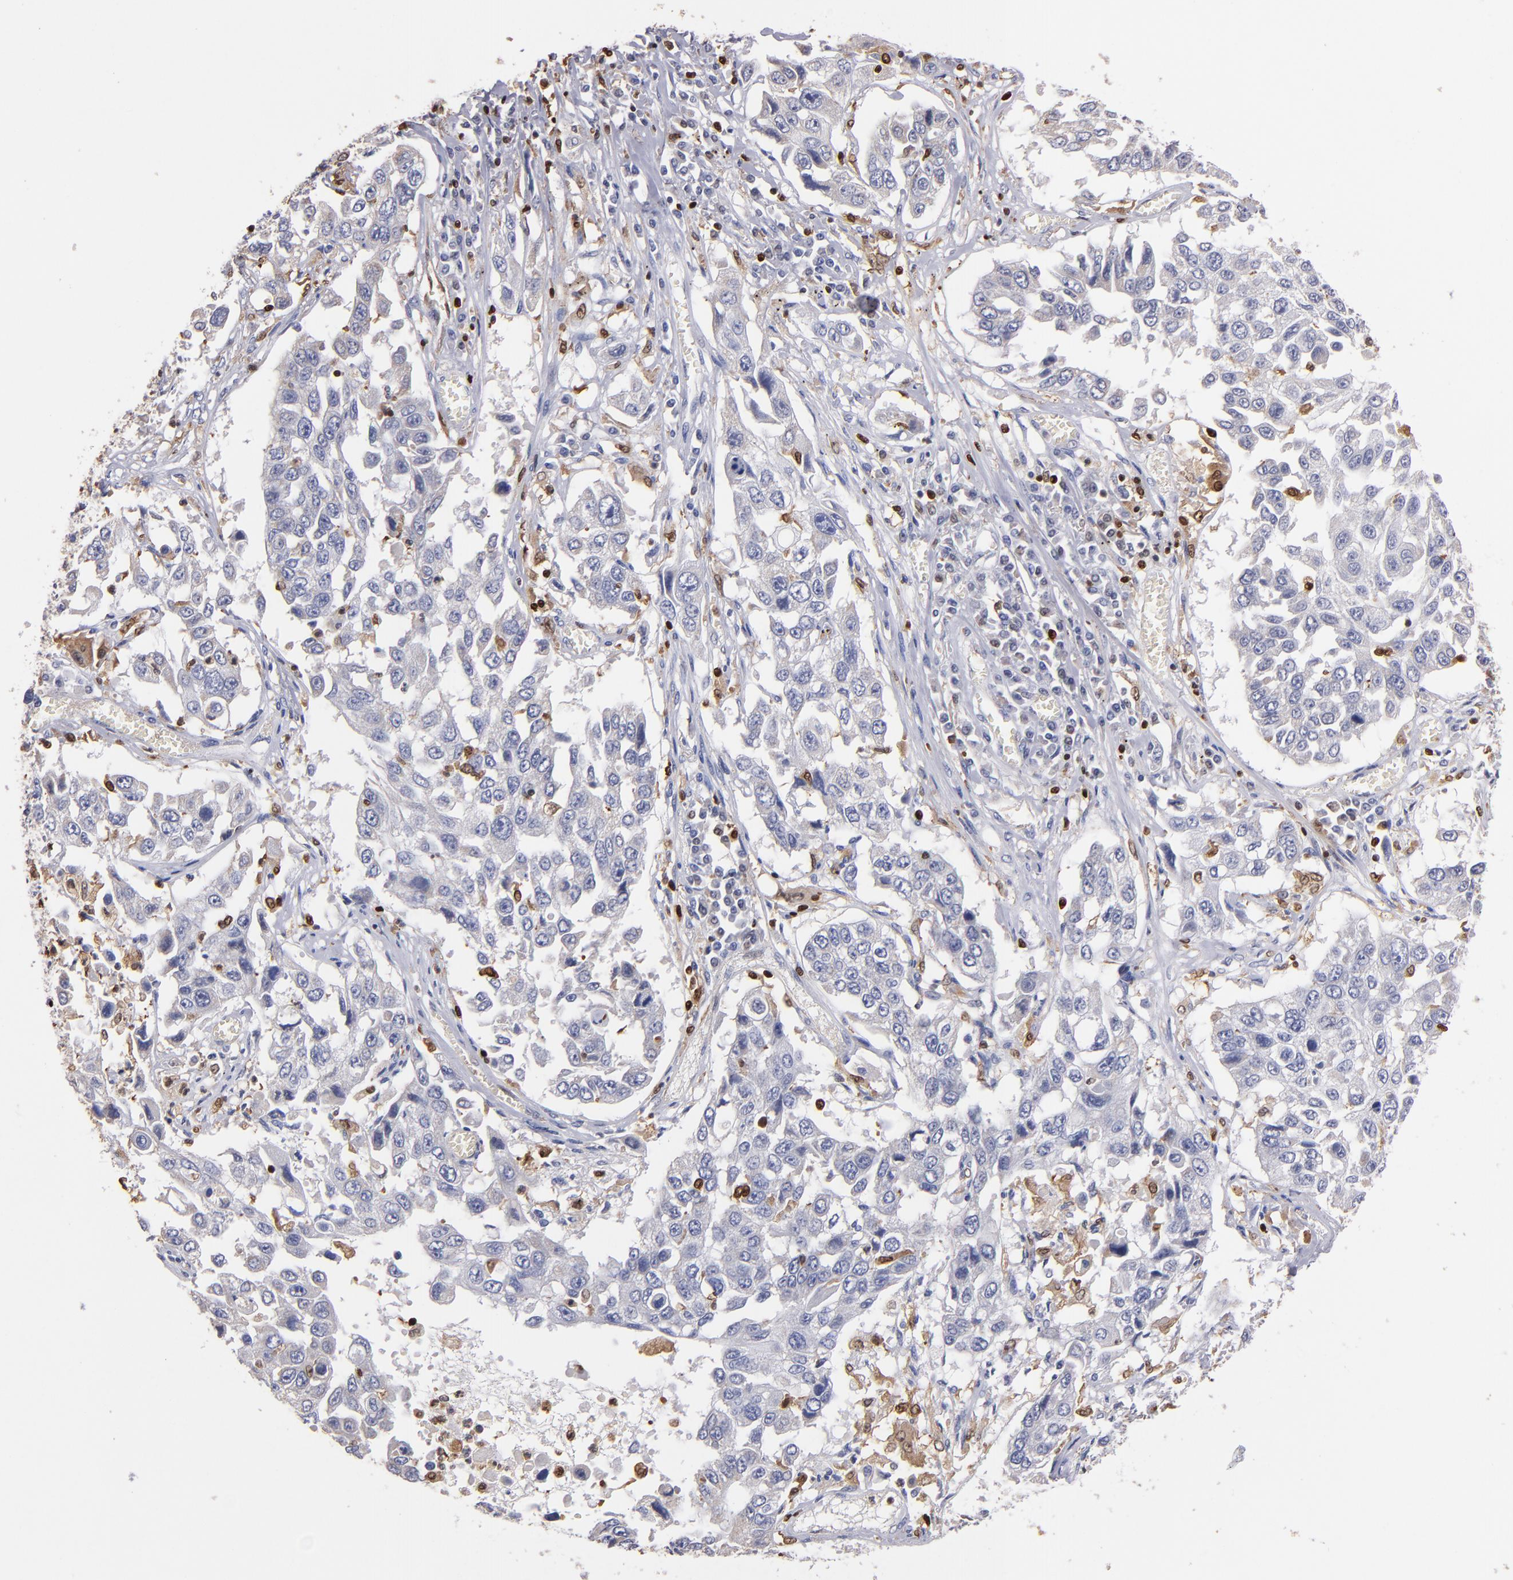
{"staining": {"intensity": "negative", "quantity": "none", "location": "none"}, "tissue": "lung cancer", "cell_type": "Tumor cells", "image_type": "cancer", "snomed": [{"axis": "morphology", "description": "Squamous cell carcinoma, NOS"}, {"axis": "topography", "description": "Lung"}], "caption": "The IHC histopathology image has no significant positivity in tumor cells of lung cancer (squamous cell carcinoma) tissue.", "gene": "S100A4", "patient": {"sex": "male", "age": 71}}